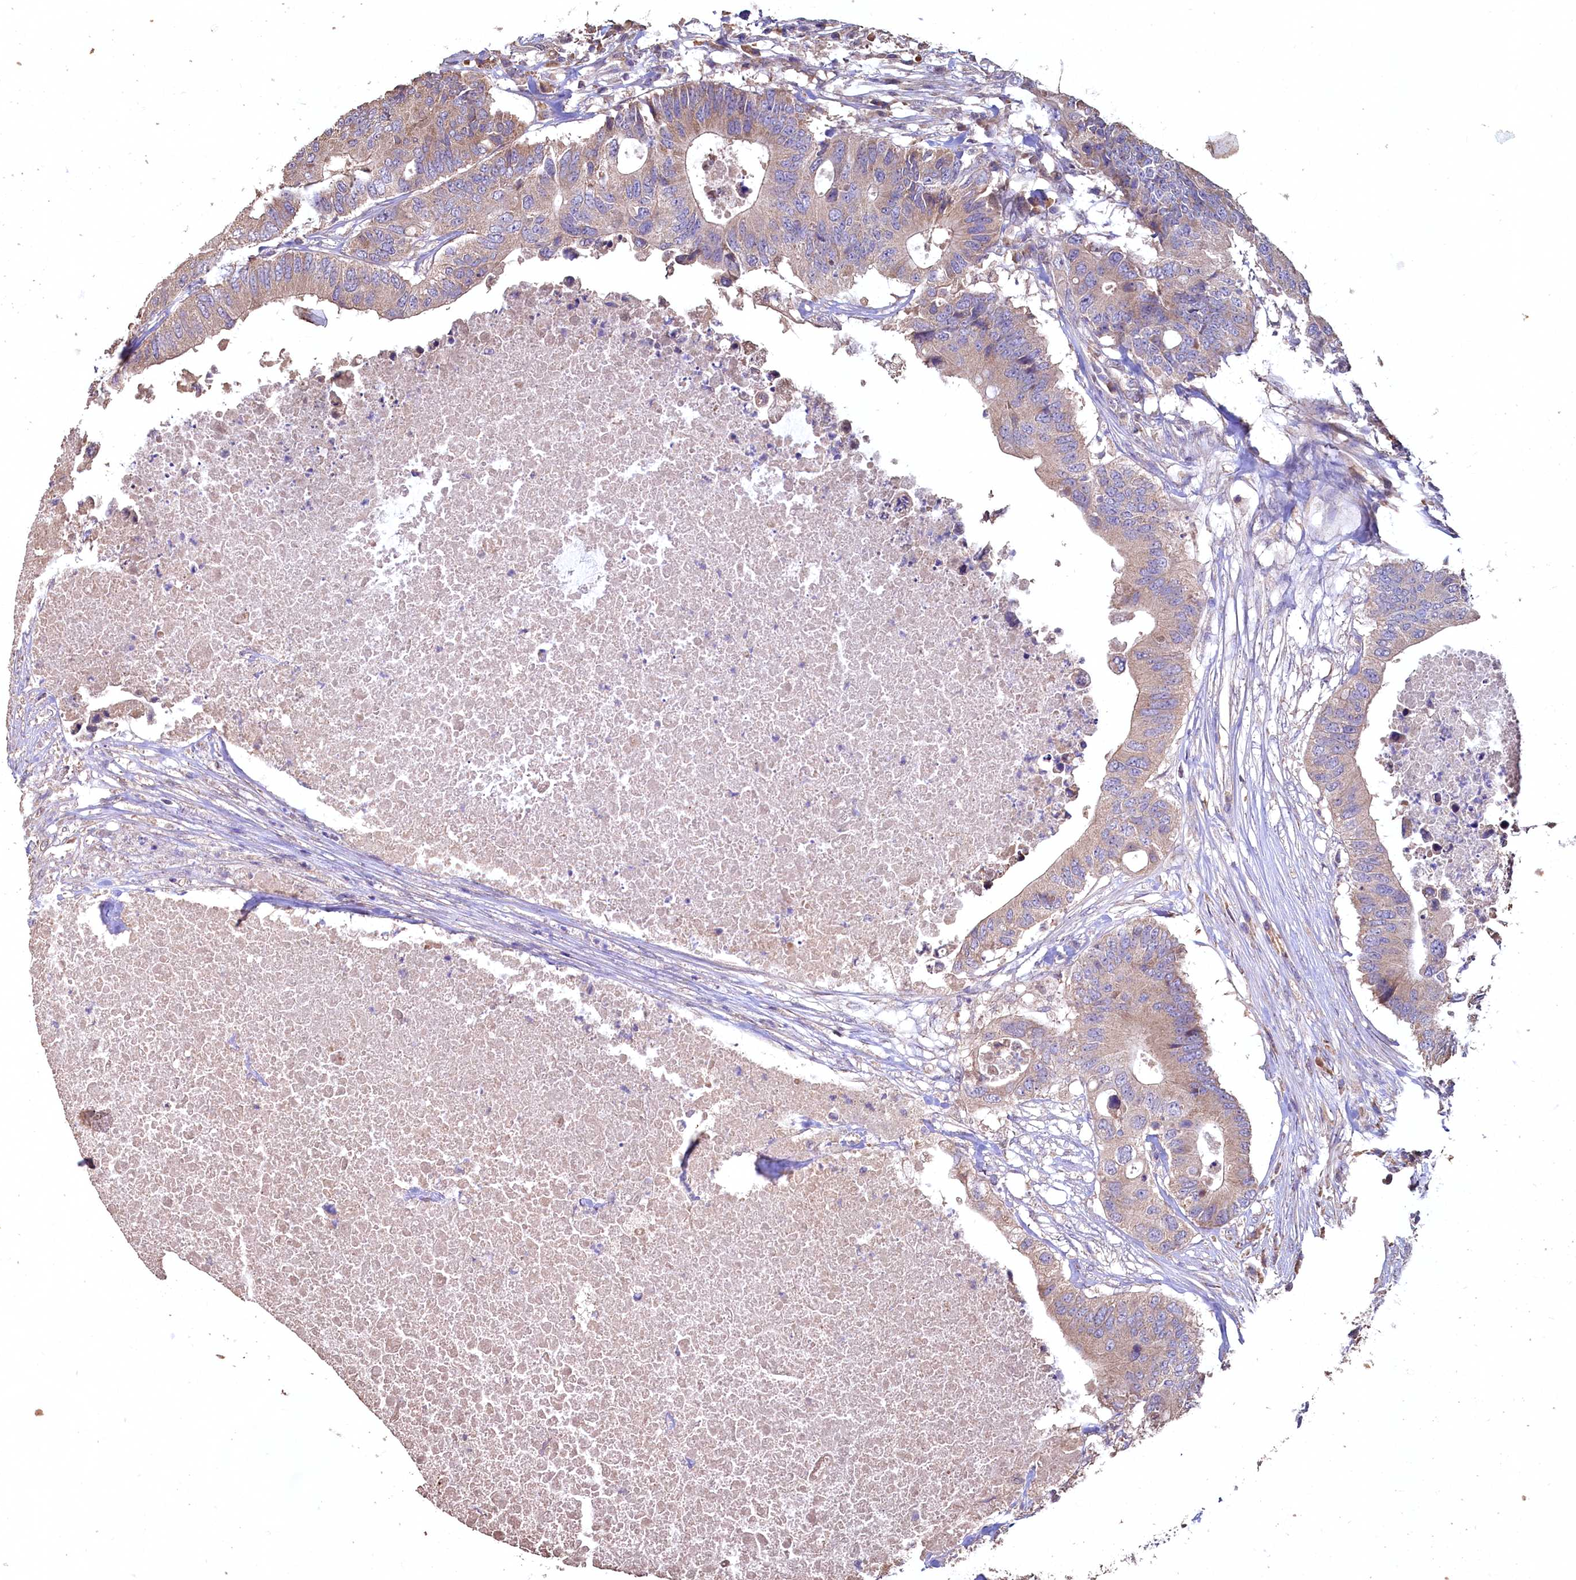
{"staining": {"intensity": "weak", "quantity": "25%-75%", "location": "cytoplasmic/membranous"}, "tissue": "colorectal cancer", "cell_type": "Tumor cells", "image_type": "cancer", "snomed": [{"axis": "morphology", "description": "Adenocarcinoma, NOS"}, {"axis": "topography", "description": "Colon"}], "caption": "IHC micrograph of neoplastic tissue: colorectal cancer stained using immunohistochemistry (IHC) demonstrates low levels of weak protein expression localized specifically in the cytoplasmic/membranous of tumor cells, appearing as a cytoplasmic/membranous brown color.", "gene": "FUNDC1", "patient": {"sex": "male", "age": 71}}